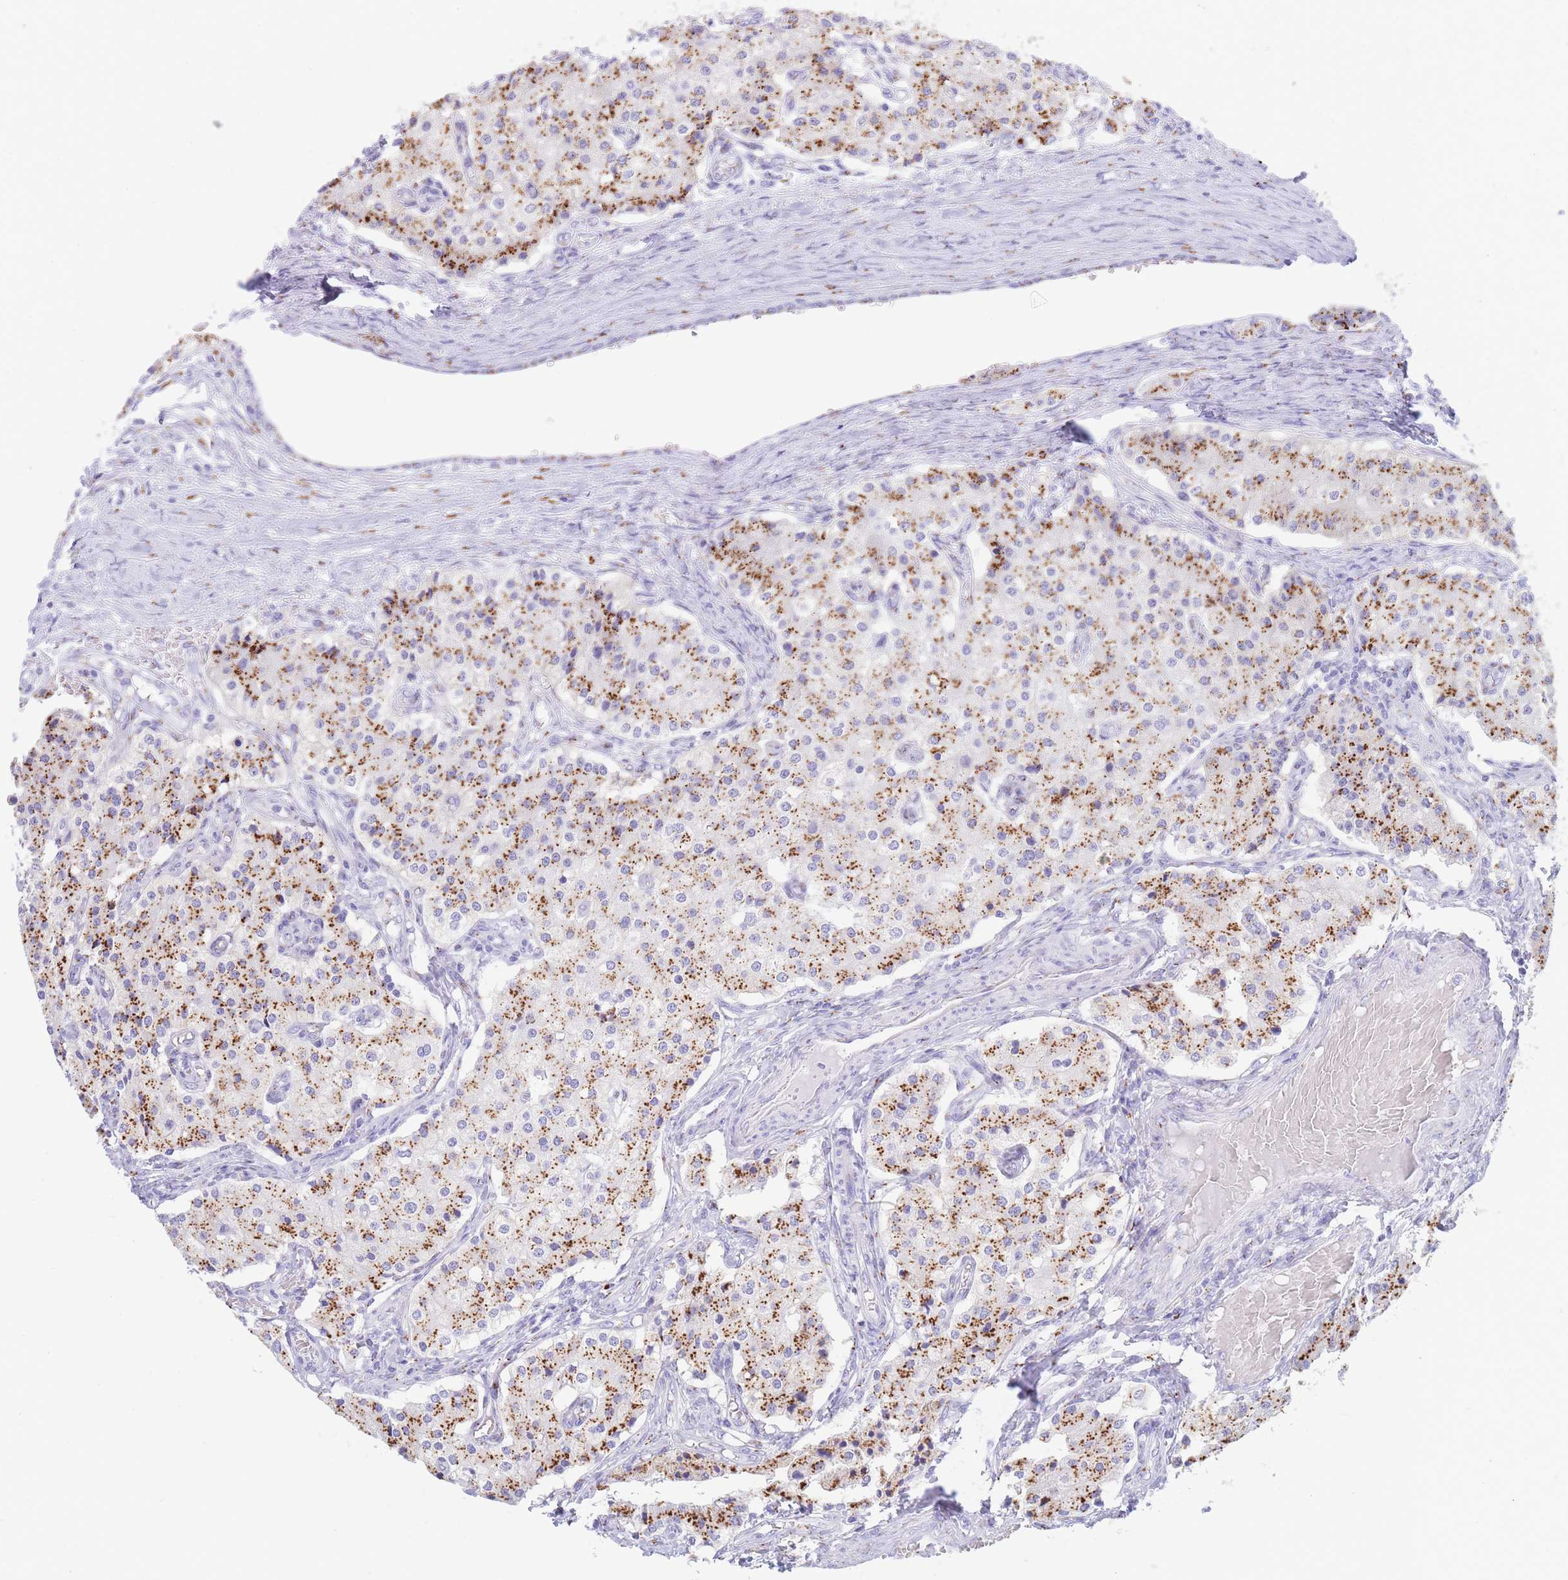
{"staining": {"intensity": "strong", "quantity": ">75%", "location": "cytoplasmic/membranous"}, "tissue": "carcinoid", "cell_type": "Tumor cells", "image_type": "cancer", "snomed": [{"axis": "morphology", "description": "Carcinoid, malignant, NOS"}, {"axis": "topography", "description": "Colon"}], "caption": "Carcinoid stained with a brown dye exhibits strong cytoplasmic/membranous positive positivity in about >75% of tumor cells.", "gene": "FAM3C", "patient": {"sex": "female", "age": 52}}